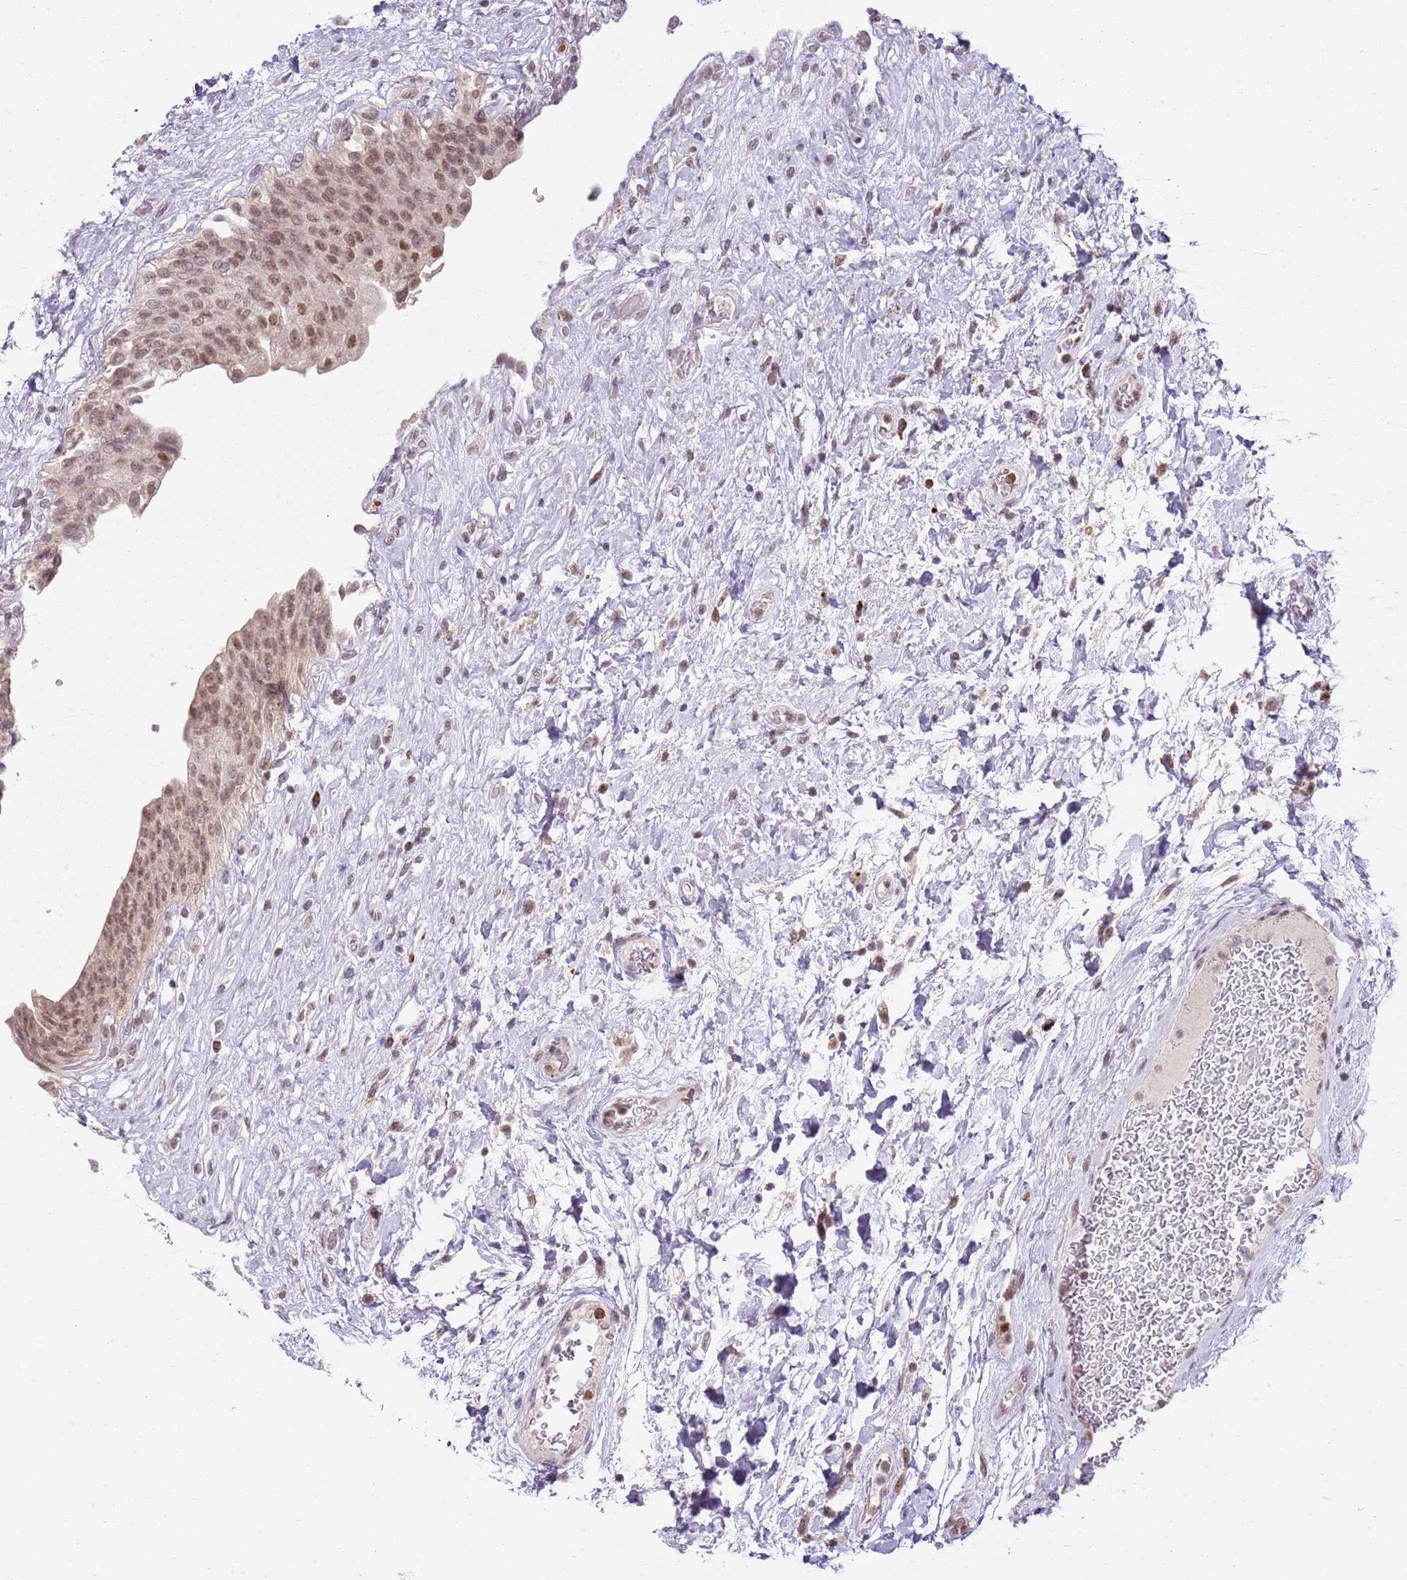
{"staining": {"intensity": "moderate", "quantity": ">75%", "location": "nuclear"}, "tissue": "urinary bladder", "cell_type": "Urothelial cells", "image_type": "normal", "snomed": [{"axis": "morphology", "description": "Normal tissue, NOS"}, {"axis": "topography", "description": "Urinary bladder"}], "caption": "Urothelial cells exhibit medium levels of moderate nuclear positivity in about >75% of cells in normal human urinary bladder.", "gene": "SMARCAL1", "patient": {"sex": "male", "age": 74}}